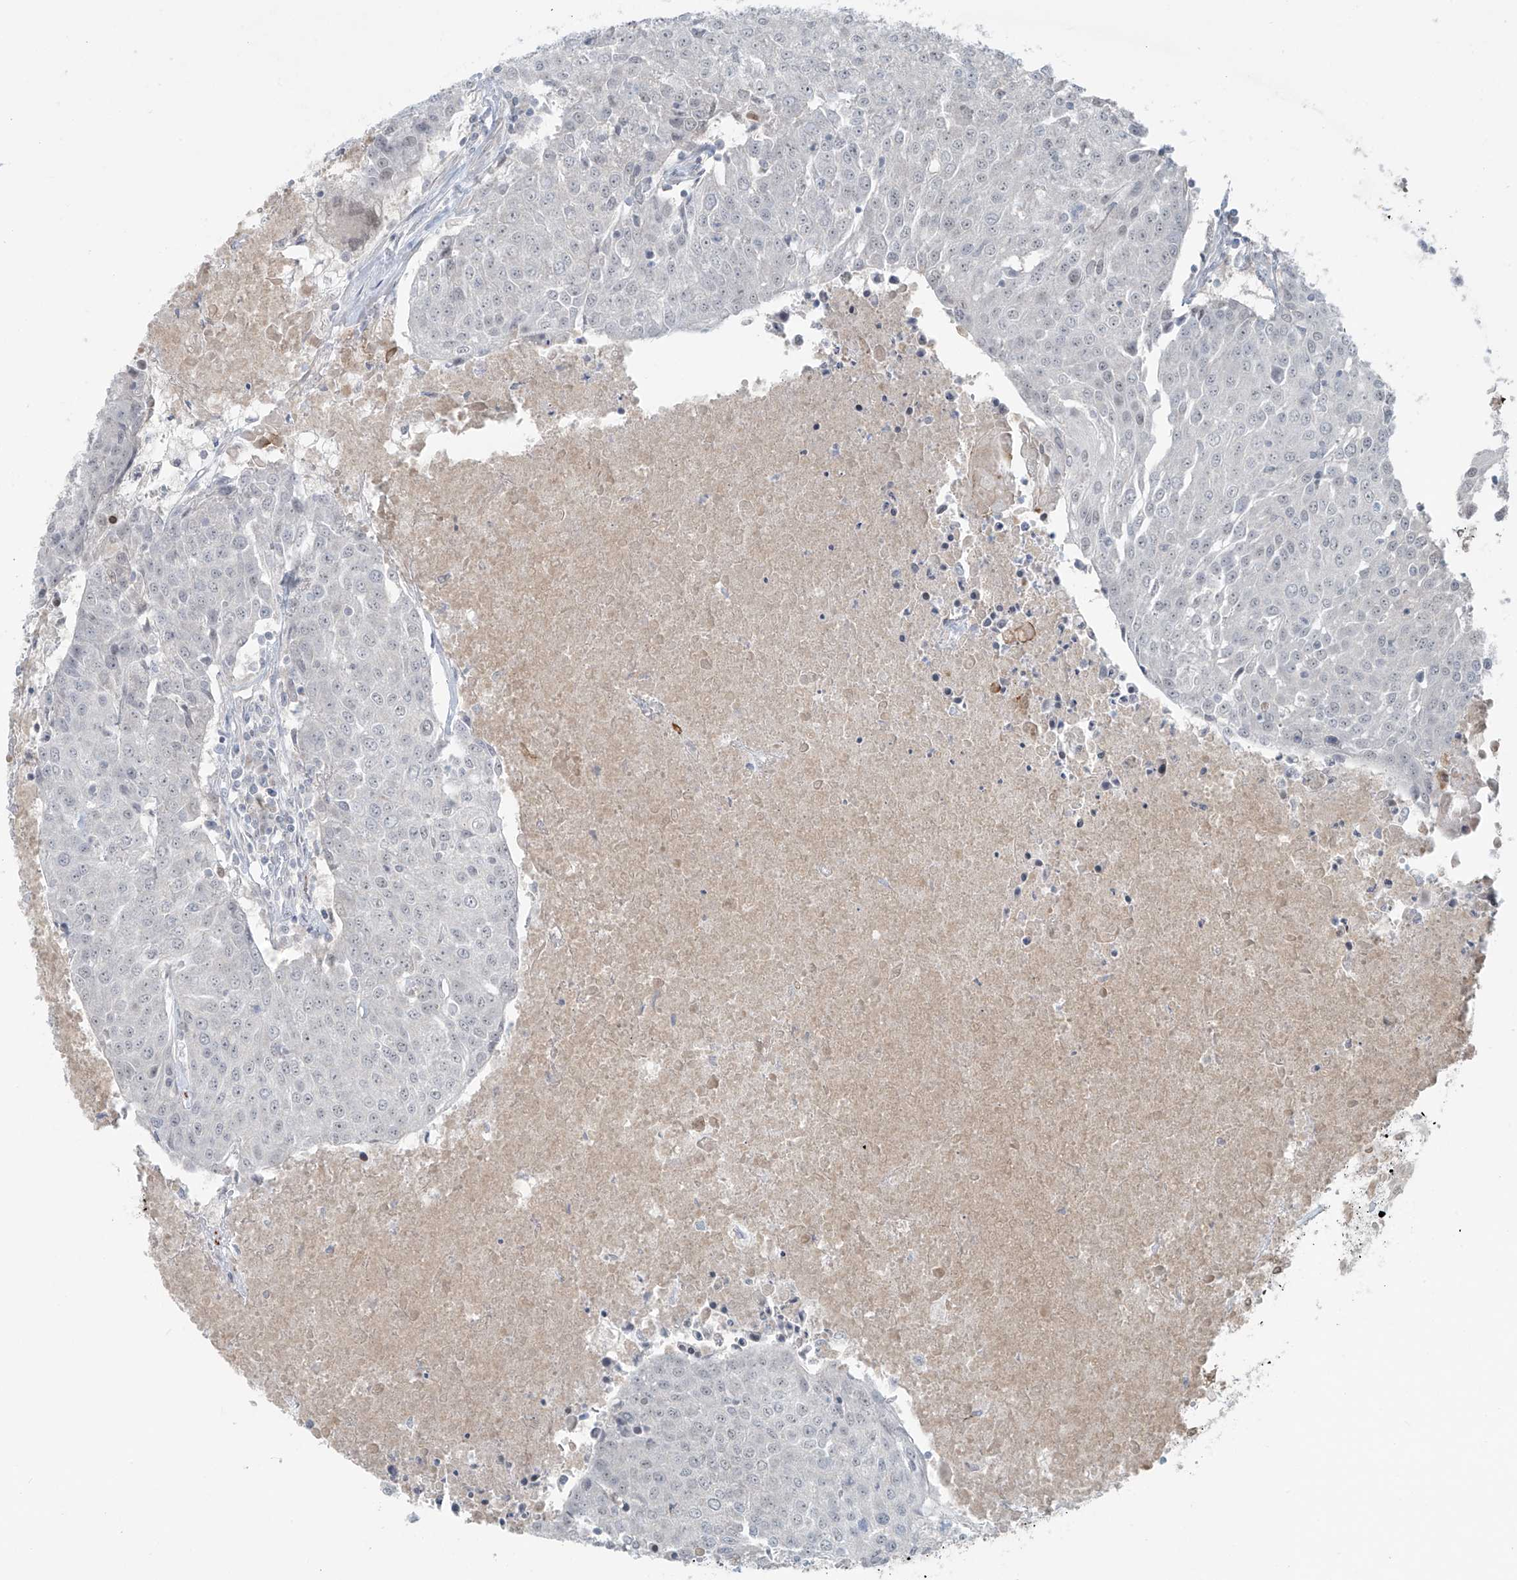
{"staining": {"intensity": "negative", "quantity": "none", "location": "none"}, "tissue": "urothelial cancer", "cell_type": "Tumor cells", "image_type": "cancer", "snomed": [{"axis": "morphology", "description": "Urothelial carcinoma, High grade"}, {"axis": "topography", "description": "Urinary bladder"}], "caption": "IHC image of urothelial carcinoma (high-grade) stained for a protein (brown), which displays no staining in tumor cells.", "gene": "RASGEF1A", "patient": {"sex": "female", "age": 85}}